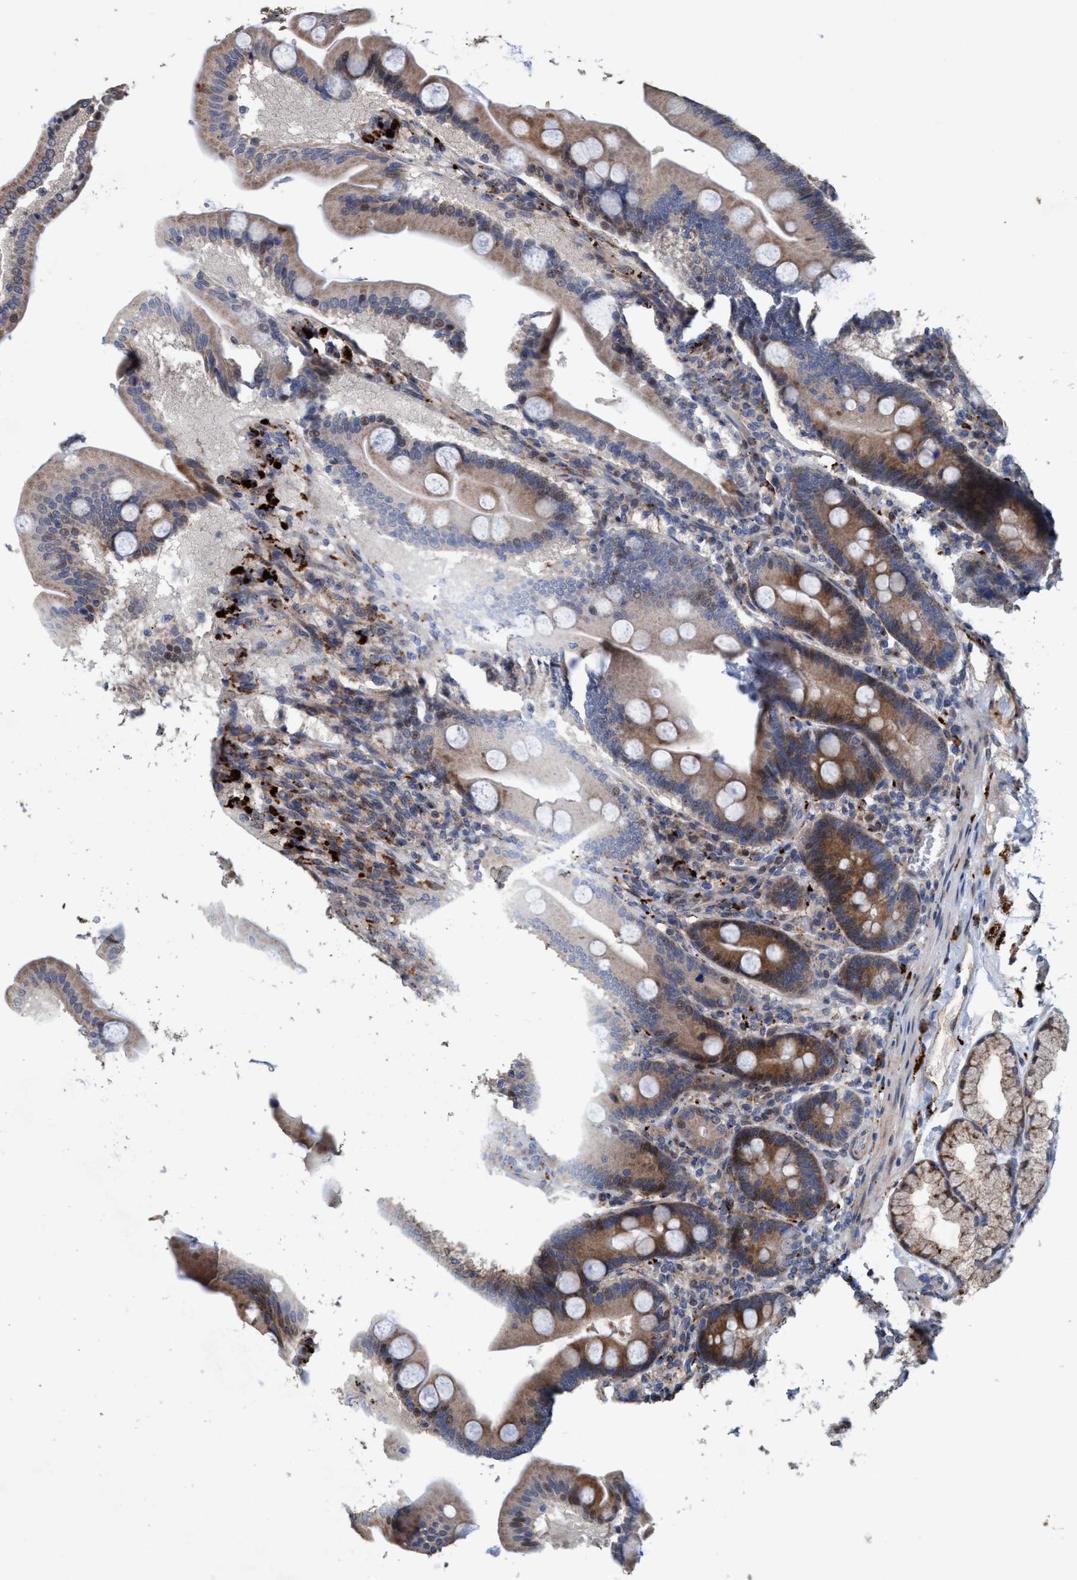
{"staining": {"intensity": "moderate", "quantity": "25%-75%", "location": "cytoplasmic/membranous,nuclear"}, "tissue": "duodenum", "cell_type": "Glandular cells", "image_type": "normal", "snomed": [{"axis": "morphology", "description": "Normal tissue, NOS"}, {"axis": "topography", "description": "Duodenum"}], "caption": "The photomicrograph shows a brown stain indicating the presence of a protein in the cytoplasmic/membranous,nuclear of glandular cells in duodenum.", "gene": "BBS9", "patient": {"sex": "male", "age": 54}}